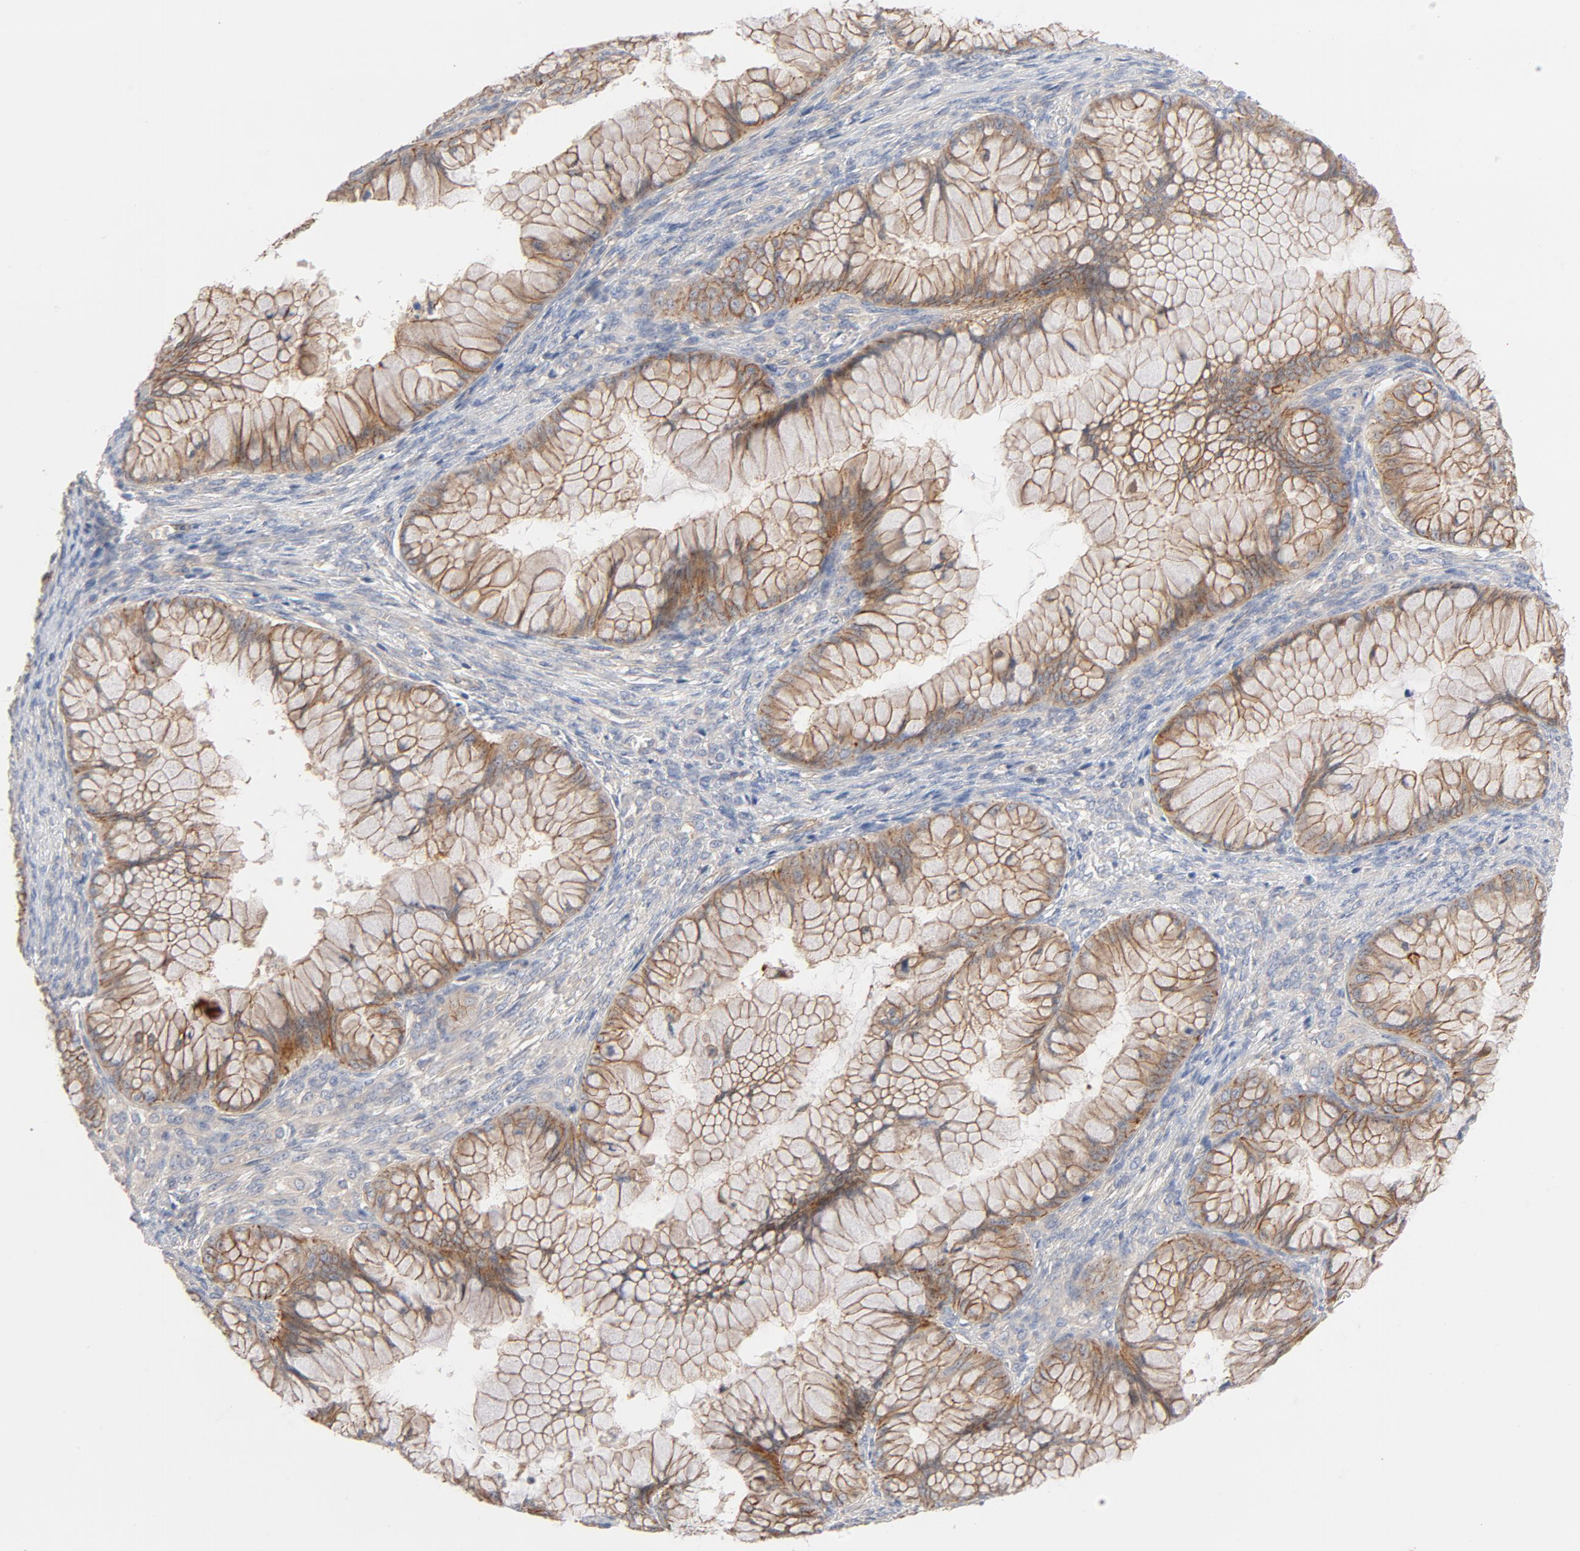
{"staining": {"intensity": "strong", "quantity": ">75%", "location": "cytoplasmic/membranous"}, "tissue": "ovarian cancer", "cell_type": "Tumor cells", "image_type": "cancer", "snomed": [{"axis": "morphology", "description": "Cystadenocarcinoma, mucinous, NOS"}, {"axis": "topography", "description": "Ovary"}], "caption": "Brown immunohistochemical staining in human ovarian cancer exhibits strong cytoplasmic/membranous staining in about >75% of tumor cells.", "gene": "STRN3", "patient": {"sex": "female", "age": 63}}